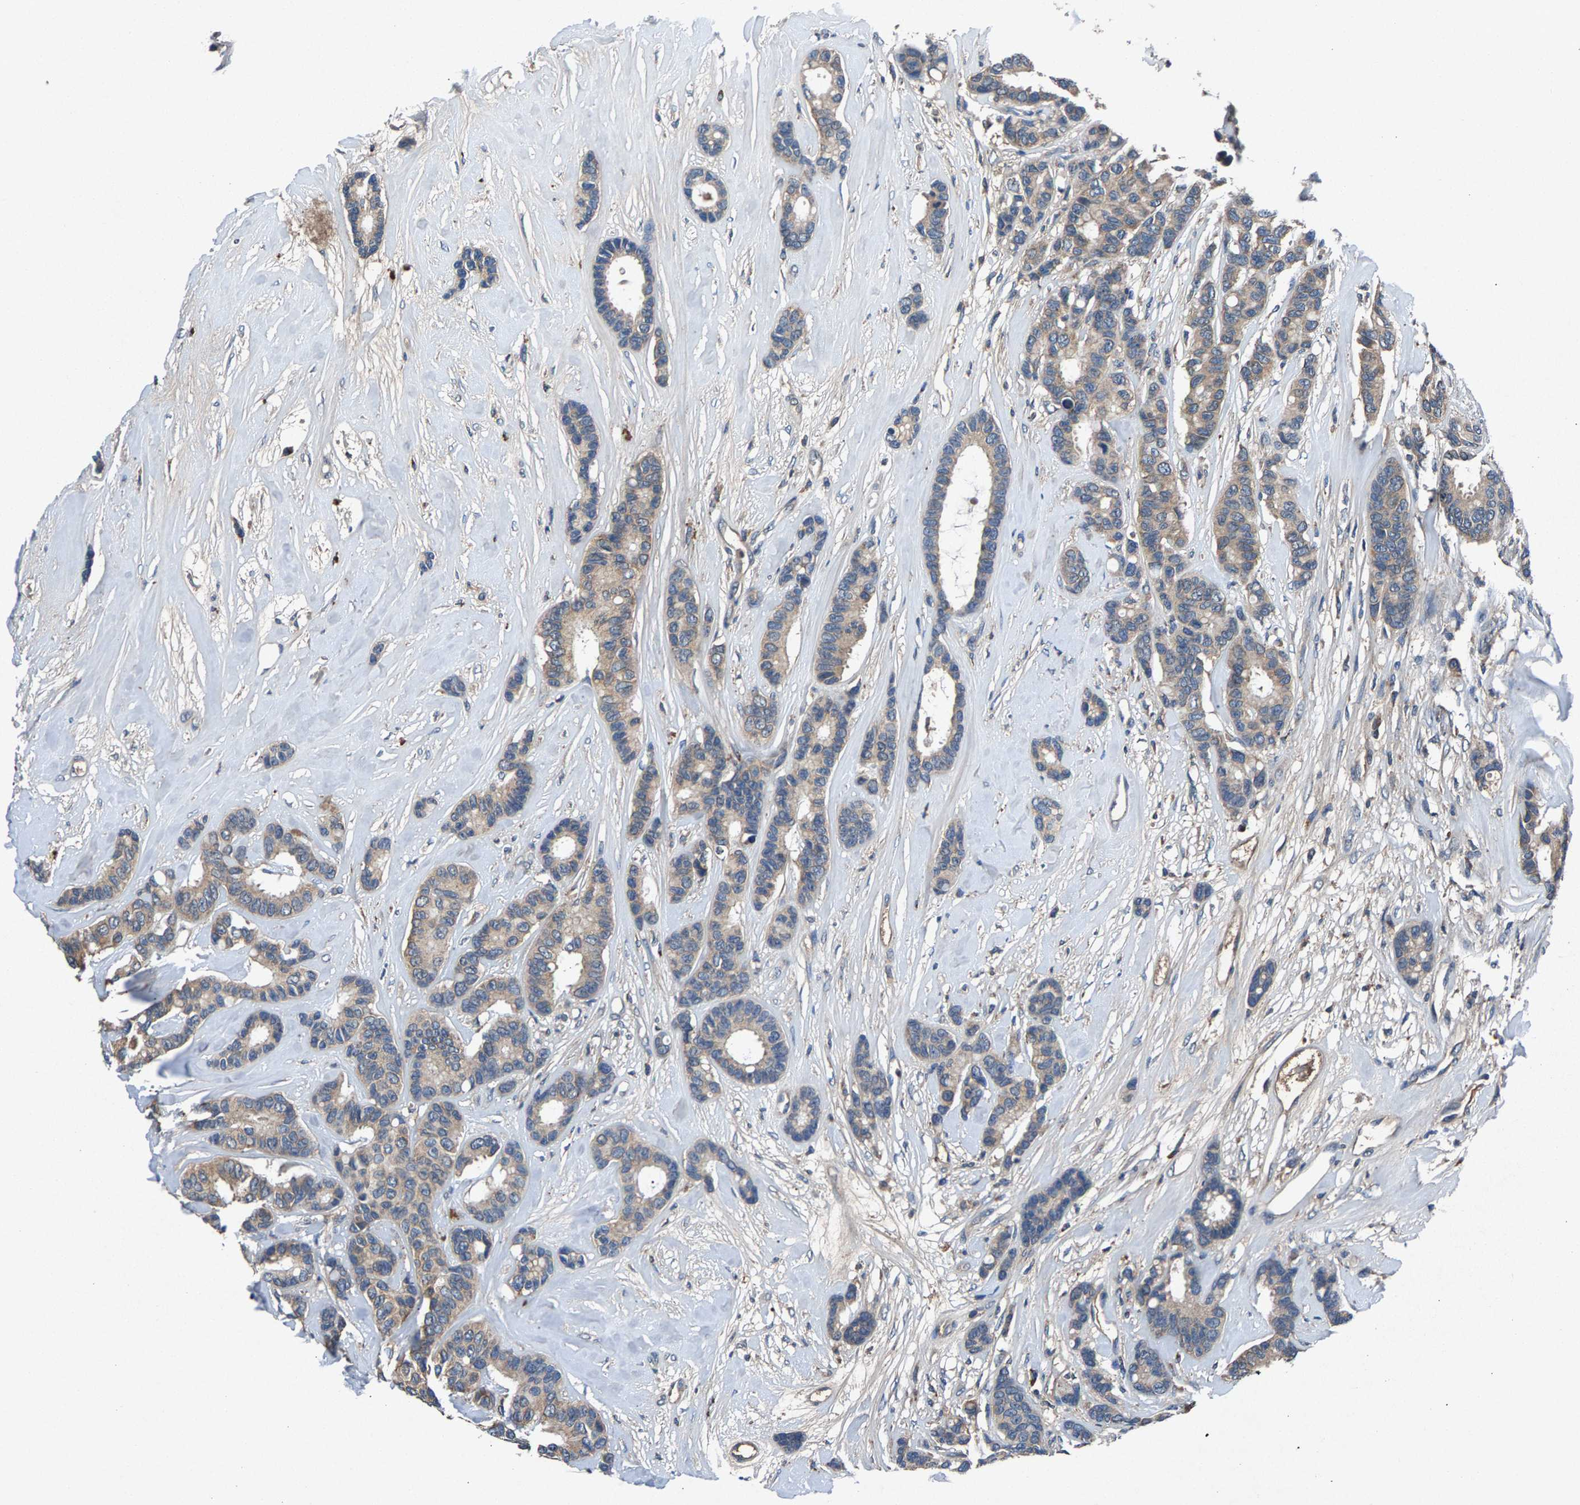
{"staining": {"intensity": "weak", "quantity": "<25%", "location": "cytoplasmic/membranous"}, "tissue": "breast cancer", "cell_type": "Tumor cells", "image_type": "cancer", "snomed": [{"axis": "morphology", "description": "Duct carcinoma"}, {"axis": "topography", "description": "Breast"}], "caption": "Immunohistochemistry (IHC) micrograph of intraductal carcinoma (breast) stained for a protein (brown), which displays no positivity in tumor cells.", "gene": "PRXL2C", "patient": {"sex": "female", "age": 87}}